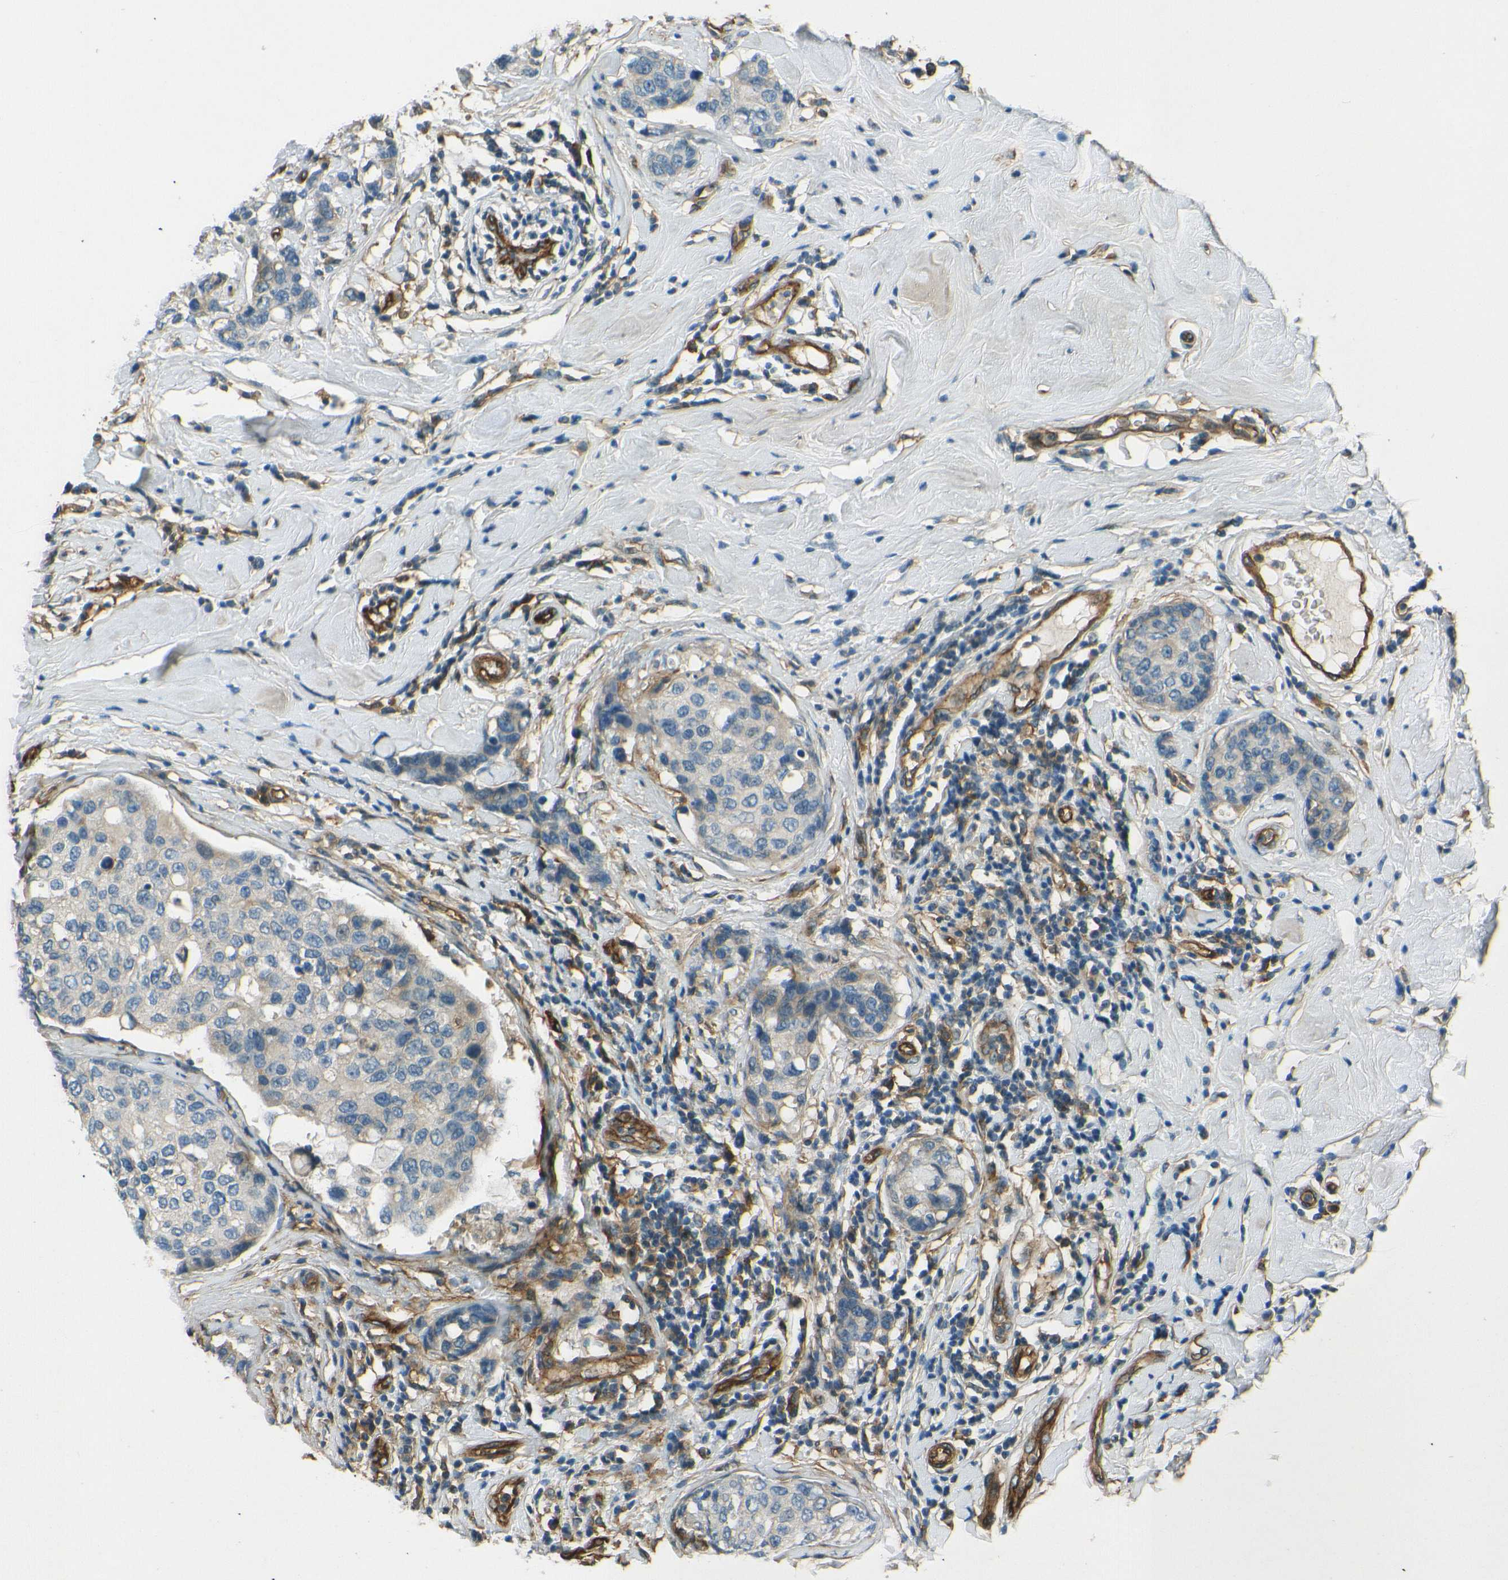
{"staining": {"intensity": "negative", "quantity": "none", "location": "none"}, "tissue": "breast cancer", "cell_type": "Tumor cells", "image_type": "cancer", "snomed": [{"axis": "morphology", "description": "Duct carcinoma"}, {"axis": "topography", "description": "Breast"}], "caption": "Tumor cells show no significant protein expression in breast cancer.", "gene": "ENTPD1", "patient": {"sex": "female", "age": 27}}